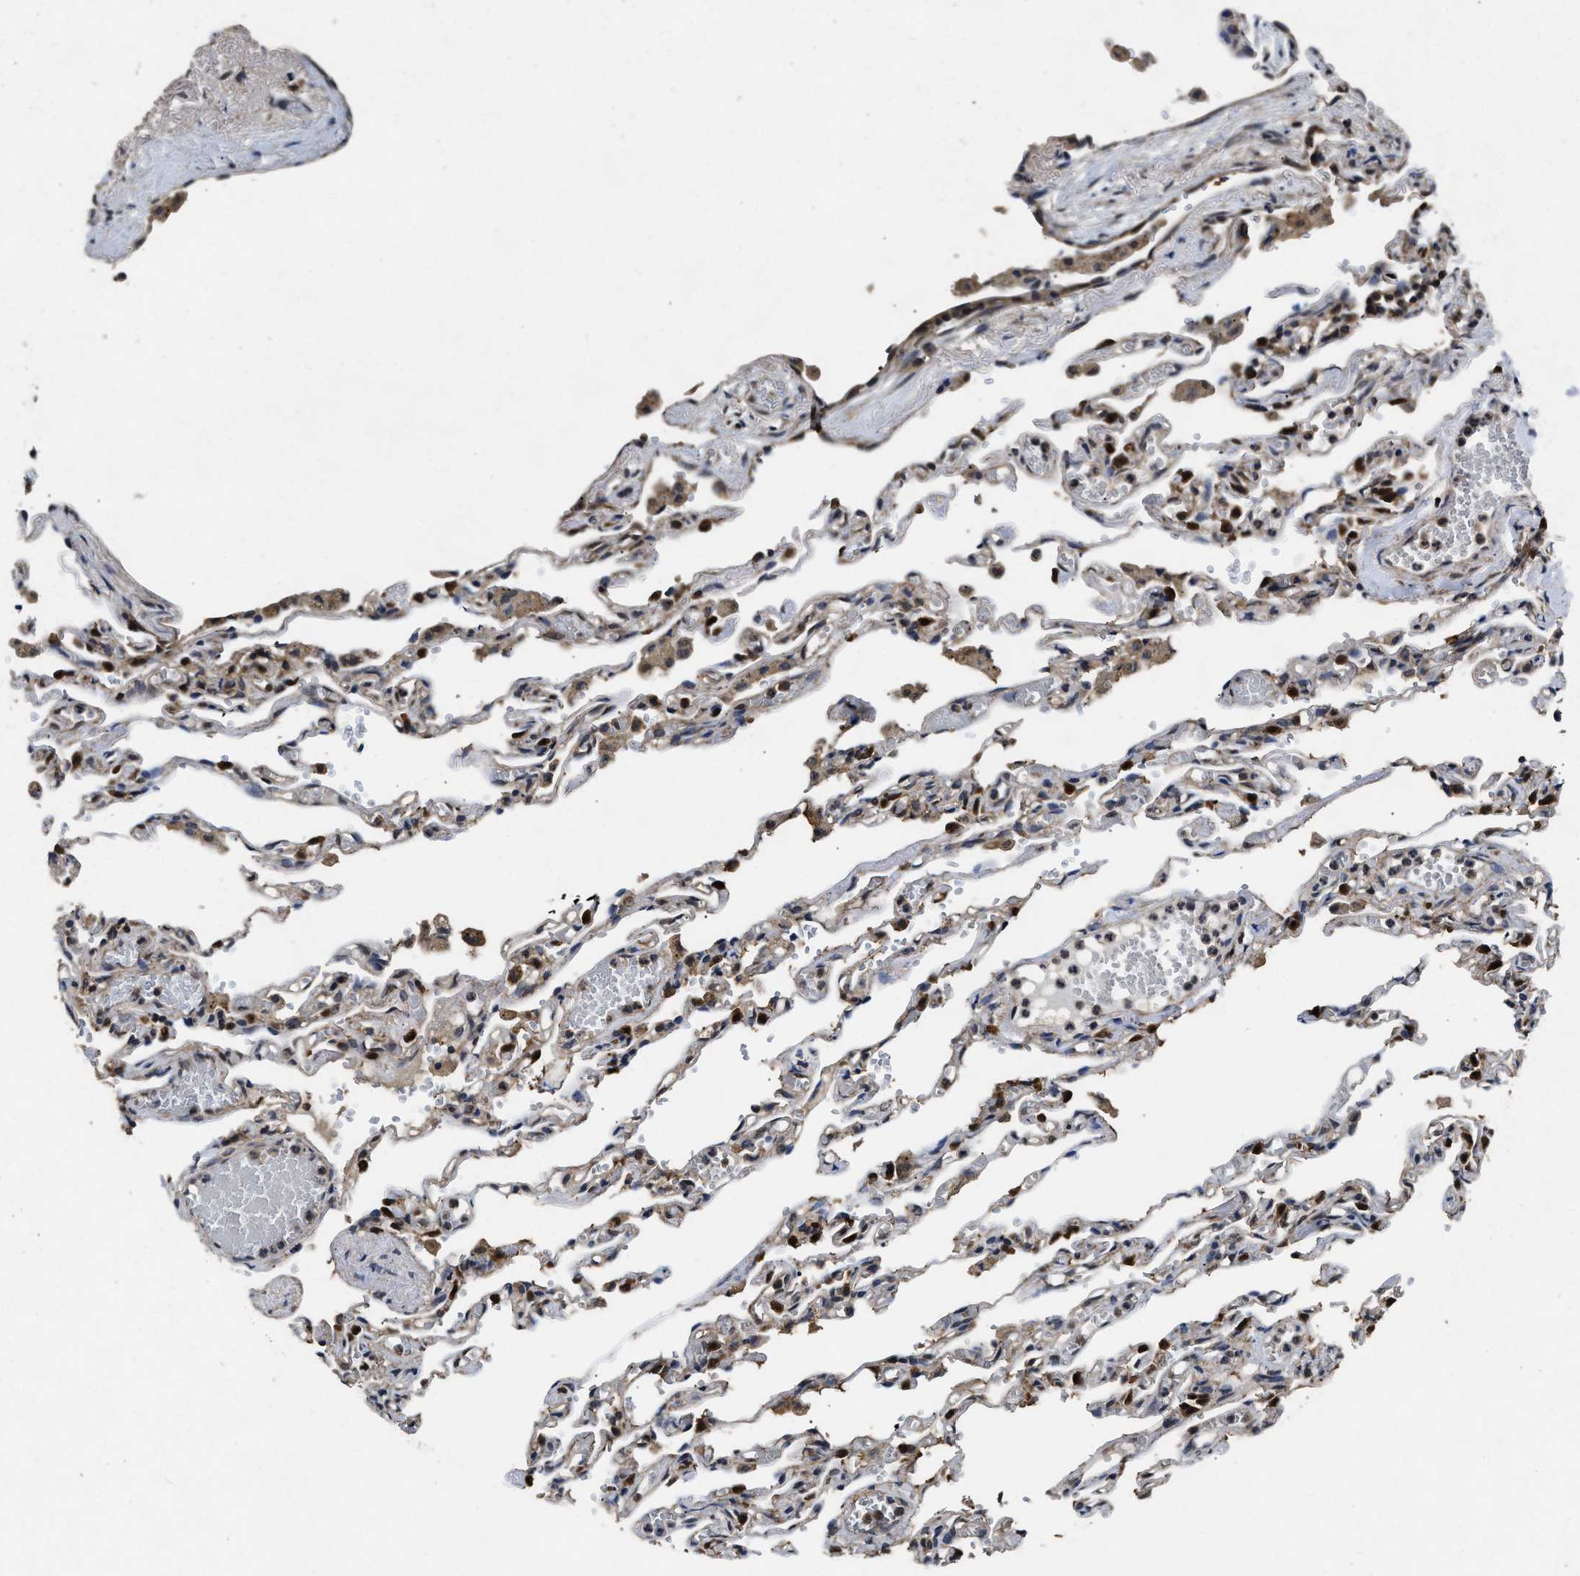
{"staining": {"intensity": "strong", "quantity": "25%-75%", "location": "cytoplasmic/membranous,nuclear"}, "tissue": "lung", "cell_type": "Alveolar cells", "image_type": "normal", "snomed": [{"axis": "morphology", "description": "Normal tissue, NOS"}, {"axis": "topography", "description": "Lung"}], "caption": "Immunohistochemistry (IHC) staining of unremarkable lung, which exhibits high levels of strong cytoplasmic/membranous,nuclear expression in about 25%-75% of alveolar cells indicating strong cytoplasmic/membranous,nuclear protein positivity. The staining was performed using DAB (brown) for protein detection and nuclei were counterstained in hematoxylin (blue).", "gene": "ACAT2", "patient": {"sex": "male", "age": 21}}